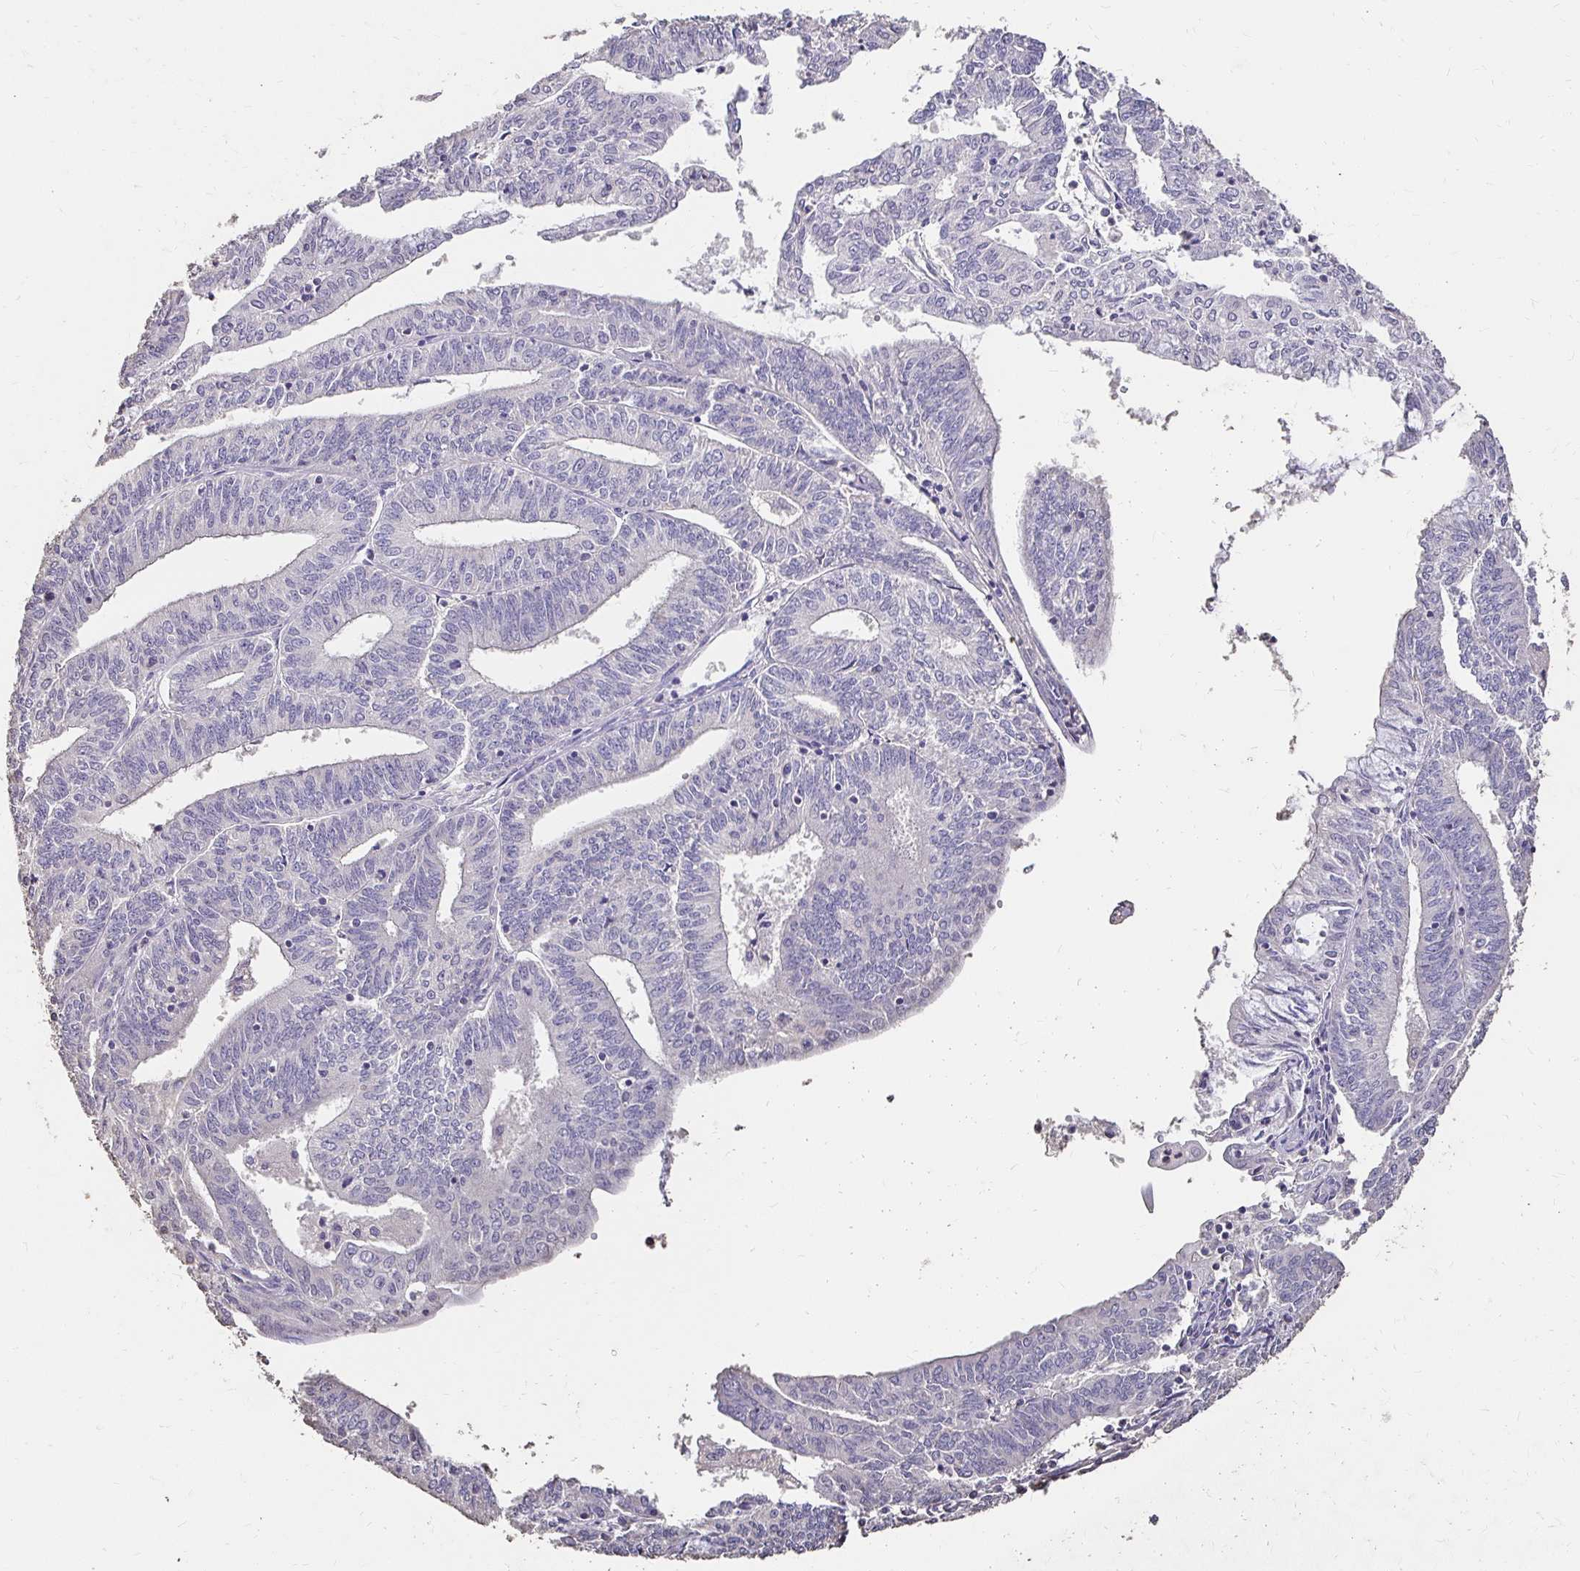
{"staining": {"intensity": "negative", "quantity": "none", "location": "none"}, "tissue": "endometrial cancer", "cell_type": "Tumor cells", "image_type": "cancer", "snomed": [{"axis": "morphology", "description": "Adenocarcinoma, NOS"}, {"axis": "topography", "description": "Endometrium"}], "caption": "A photomicrograph of human endometrial cancer is negative for staining in tumor cells. The staining was performed using DAB to visualize the protein expression in brown, while the nuclei were stained in blue with hematoxylin (Magnification: 20x).", "gene": "UGT1A6", "patient": {"sex": "female", "age": 61}}